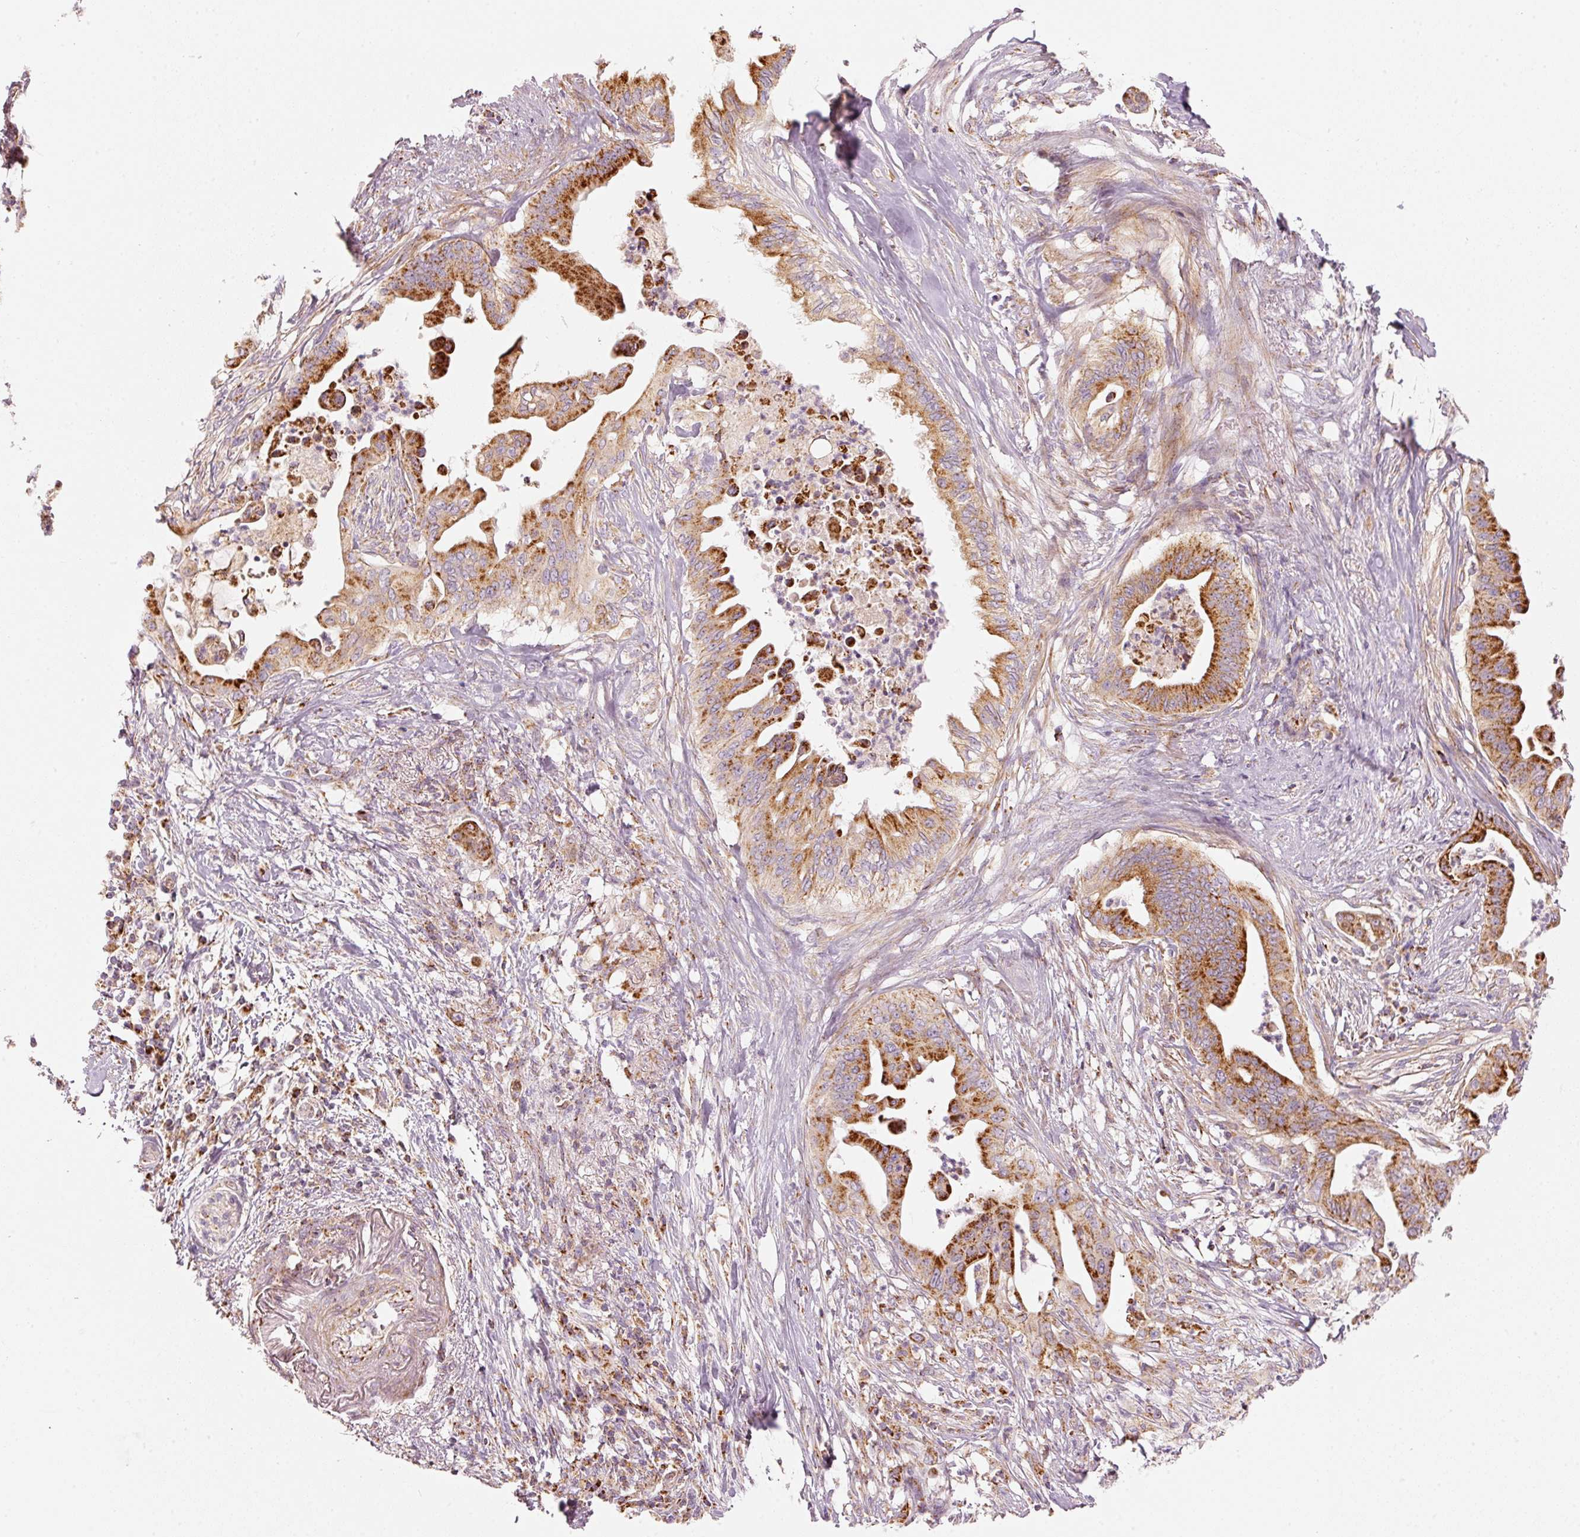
{"staining": {"intensity": "strong", "quantity": ">75%", "location": "cytoplasmic/membranous"}, "tissue": "pancreatic cancer", "cell_type": "Tumor cells", "image_type": "cancer", "snomed": [{"axis": "morphology", "description": "Adenocarcinoma, NOS"}, {"axis": "topography", "description": "Pancreas"}], "caption": "The immunohistochemical stain highlights strong cytoplasmic/membranous positivity in tumor cells of pancreatic adenocarcinoma tissue.", "gene": "C17orf98", "patient": {"sex": "male", "age": 58}}